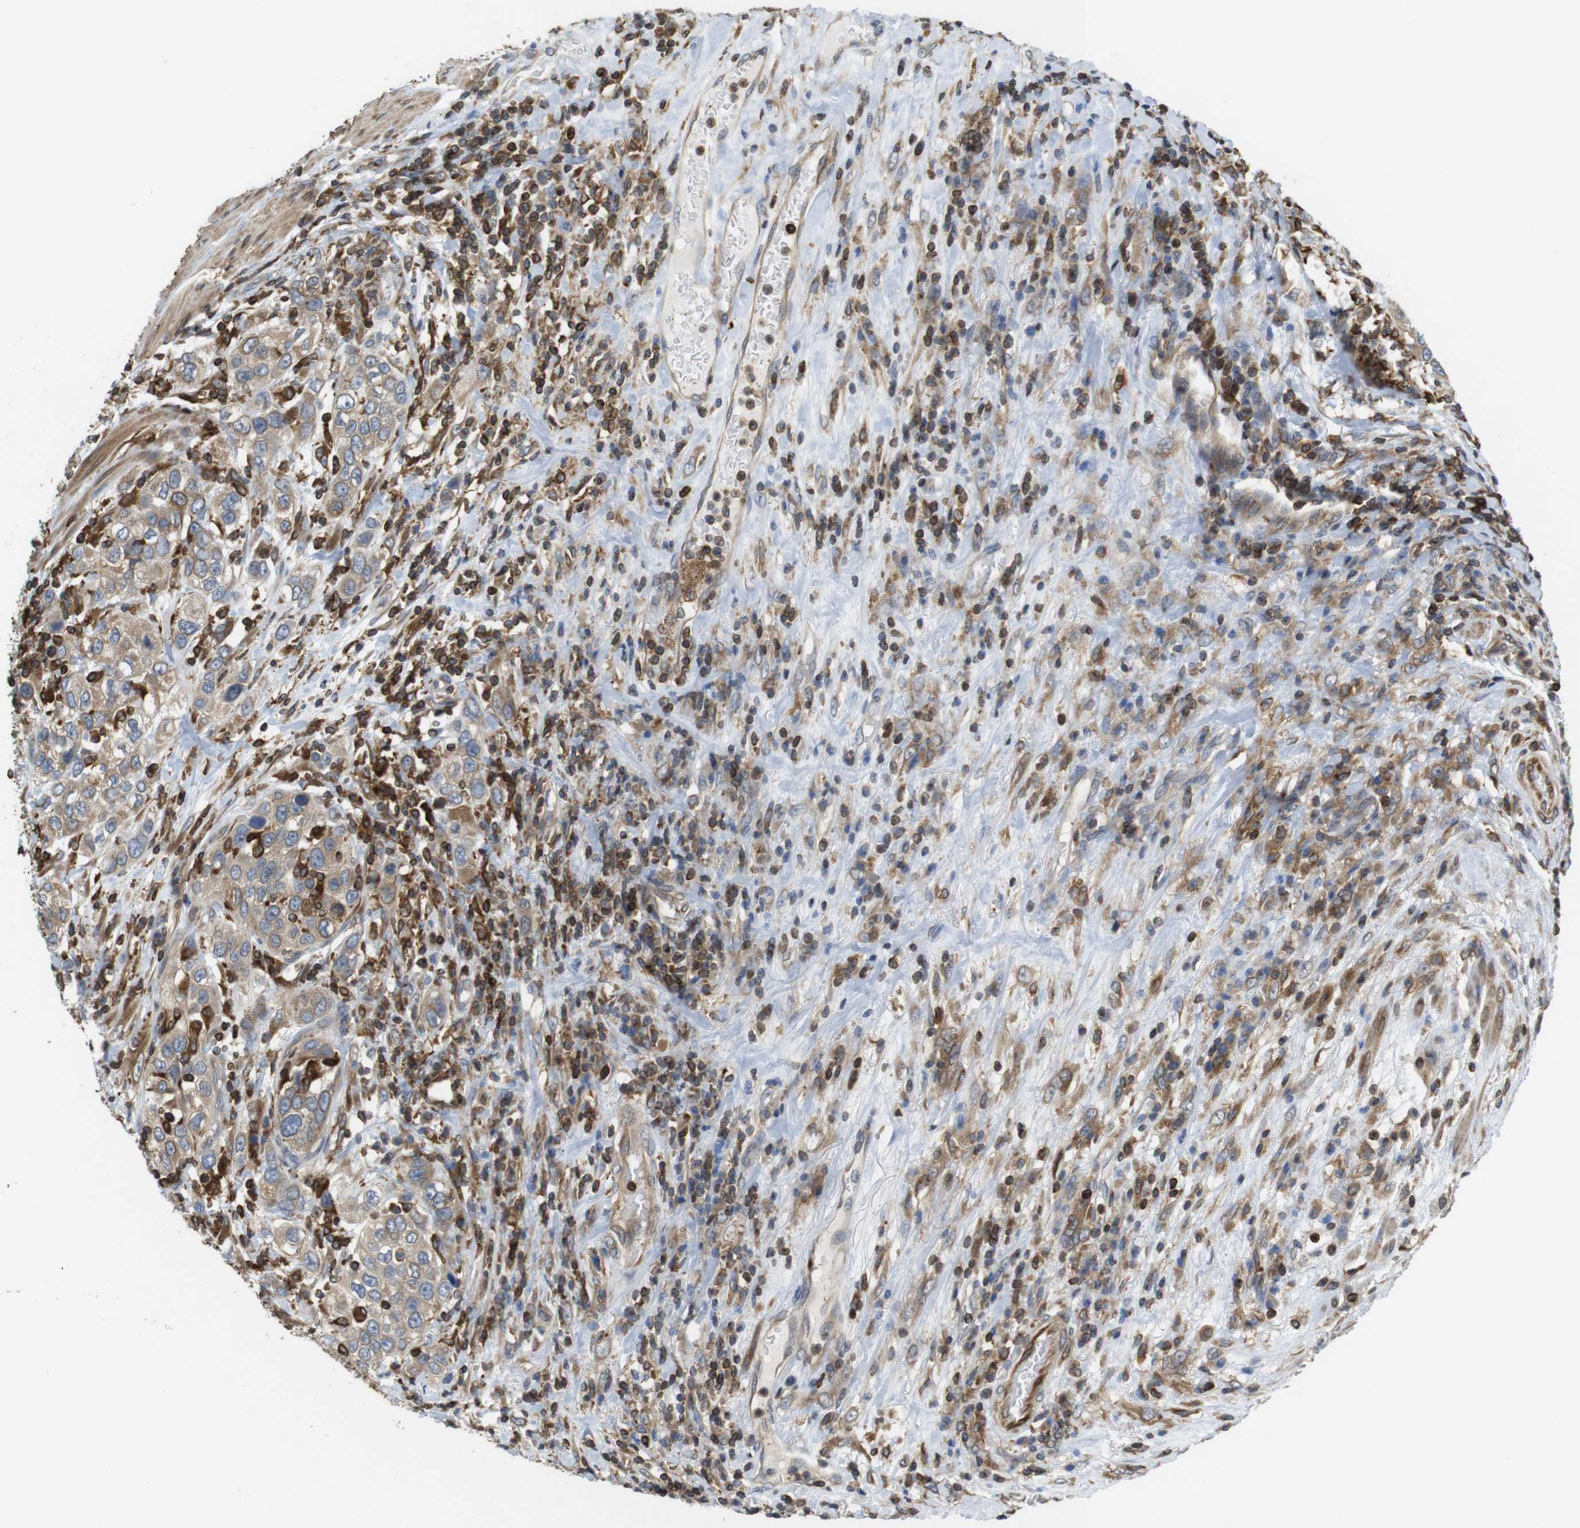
{"staining": {"intensity": "weak", "quantity": ">75%", "location": "cytoplasmic/membranous"}, "tissue": "urothelial cancer", "cell_type": "Tumor cells", "image_type": "cancer", "snomed": [{"axis": "morphology", "description": "Urothelial carcinoma, High grade"}, {"axis": "topography", "description": "Urinary bladder"}], "caption": "Protein analysis of urothelial carcinoma (high-grade) tissue shows weak cytoplasmic/membranous staining in about >75% of tumor cells.", "gene": "ARL6IP5", "patient": {"sex": "female", "age": 80}}